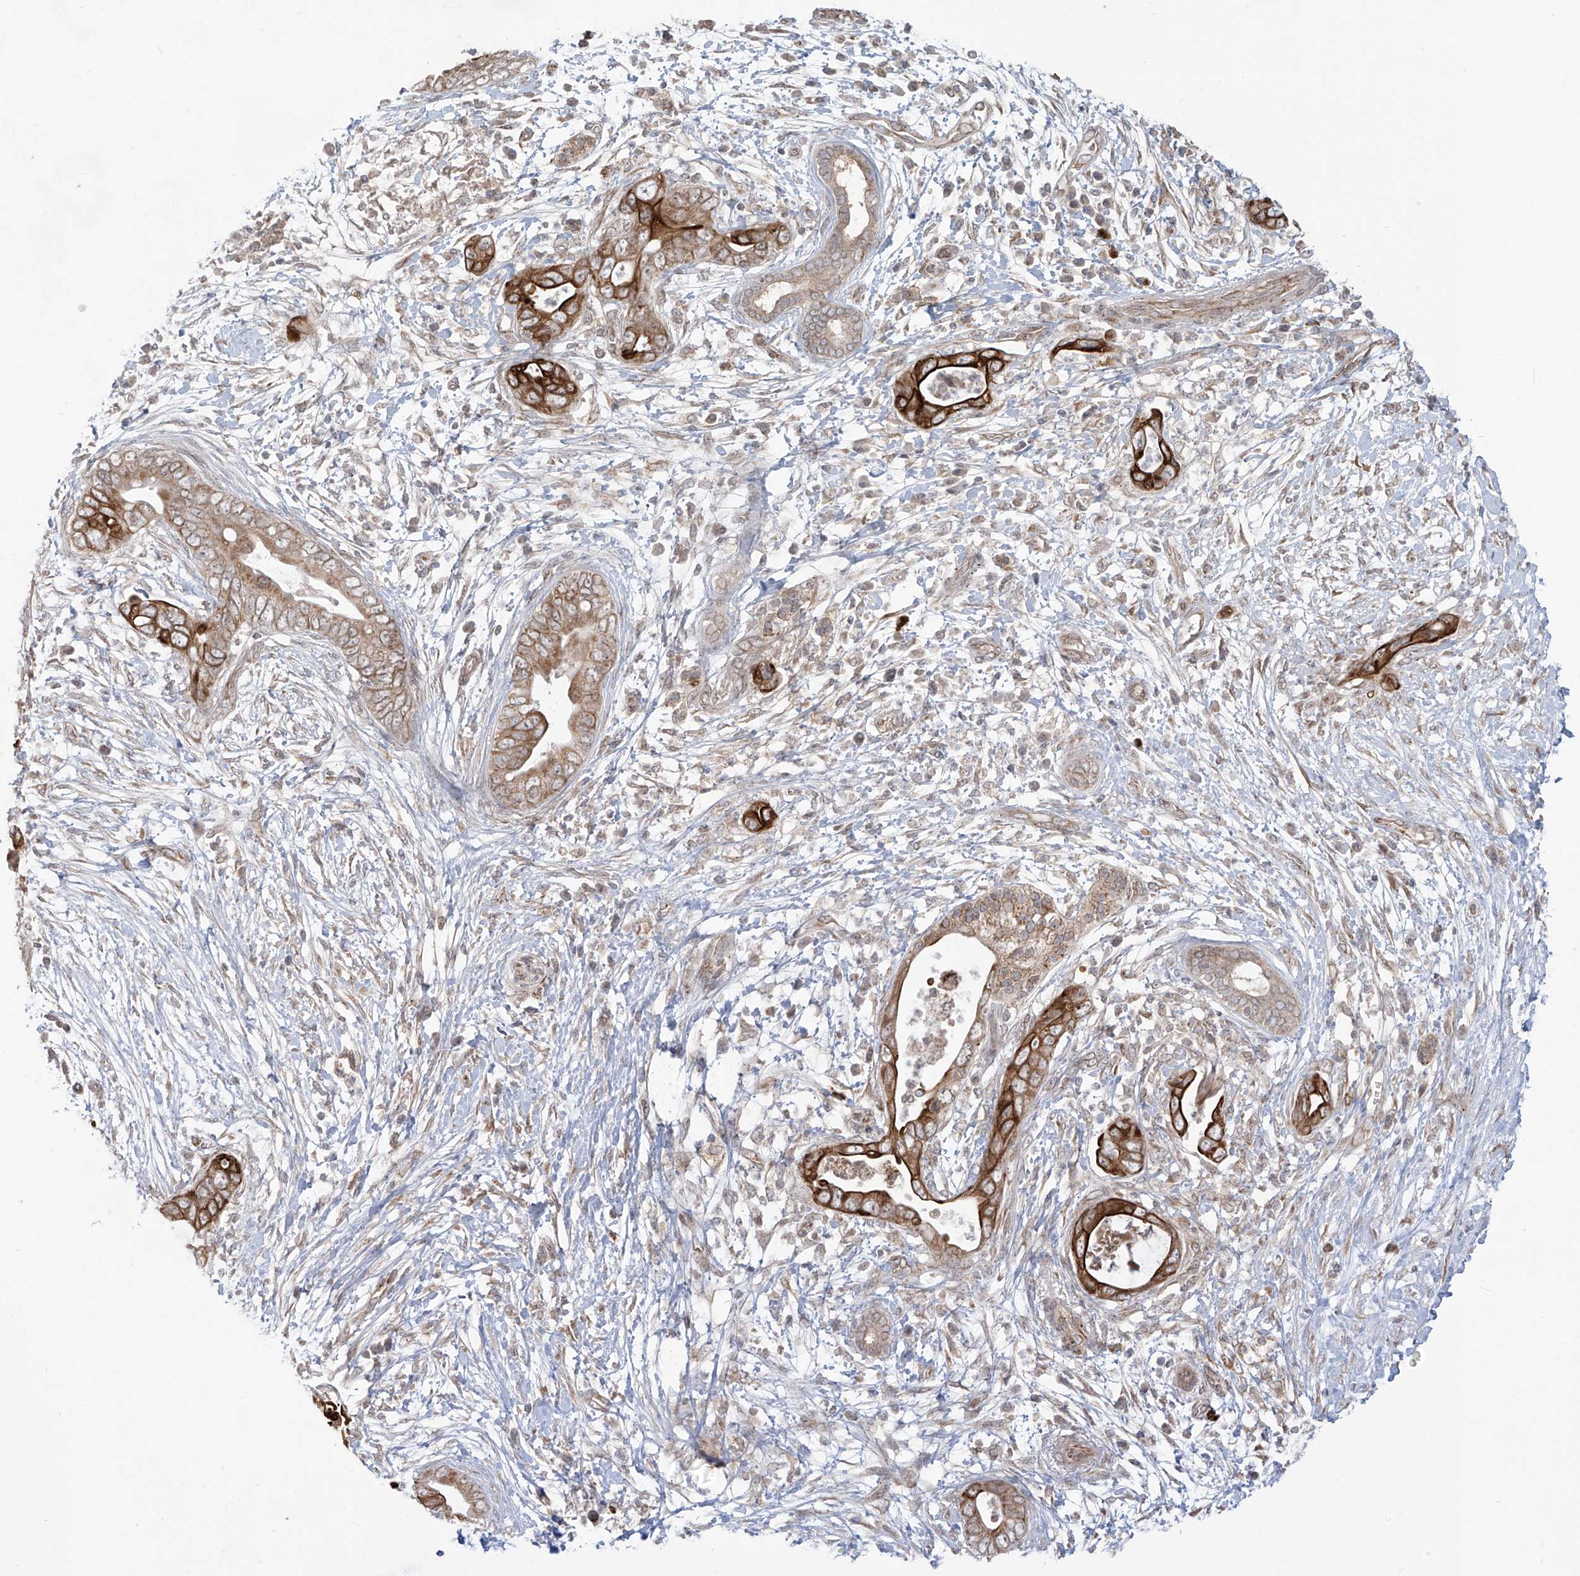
{"staining": {"intensity": "moderate", "quantity": ">75%", "location": "cytoplasmic/membranous"}, "tissue": "pancreatic cancer", "cell_type": "Tumor cells", "image_type": "cancer", "snomed": [{"axis": "morphology", "description": "Adenocarcinoma, NOS"}, {"axis": "topography", "description": "Pancreas"}], "caption": "Pancreatic cancer (adenocarcinoma) was stained to show a protein in brown. There is medium levels of moderate cytoplasmic/membranous staining in about >75% of tumor cells.", "gene": "TRIM67", "patient": {"sex": "male", "age": 75}}